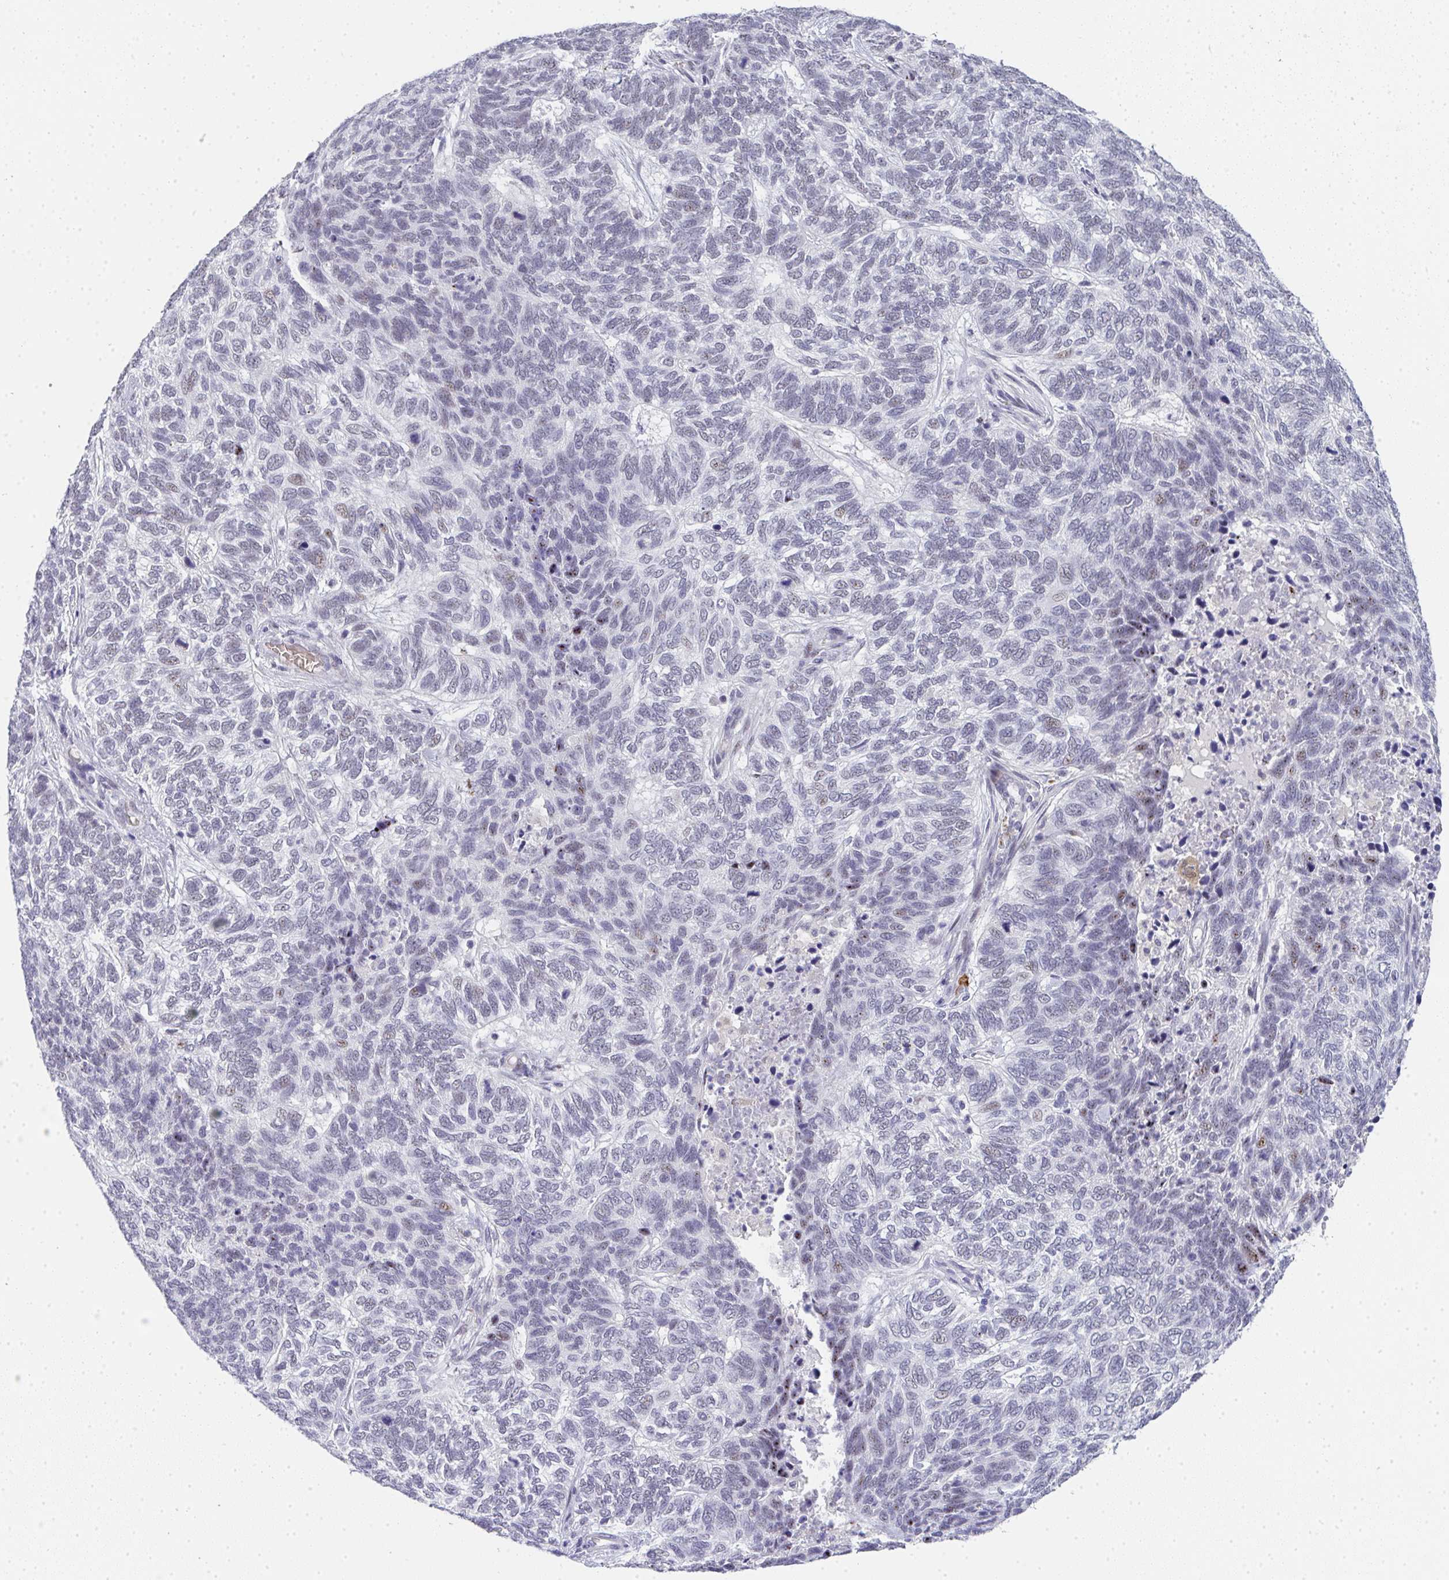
{"staining": {"intensity": "negative", "quantity": "none", "location": "none"}, "tissue": "skin cancer", "cell_type": "Tumor cells", "image_type": "cancer", "snomed": [{"axis": "morphology", "description": "Basal cell carcinoma"}, {"axis": "topography", "description": "Skin"}], "caption": "Micrograph shows no significant protein staining in tumor cells of skin cancer (basal cell carcinoma).", "gene": "TNMD", "patient": {"sex": "female", "age": 65}}